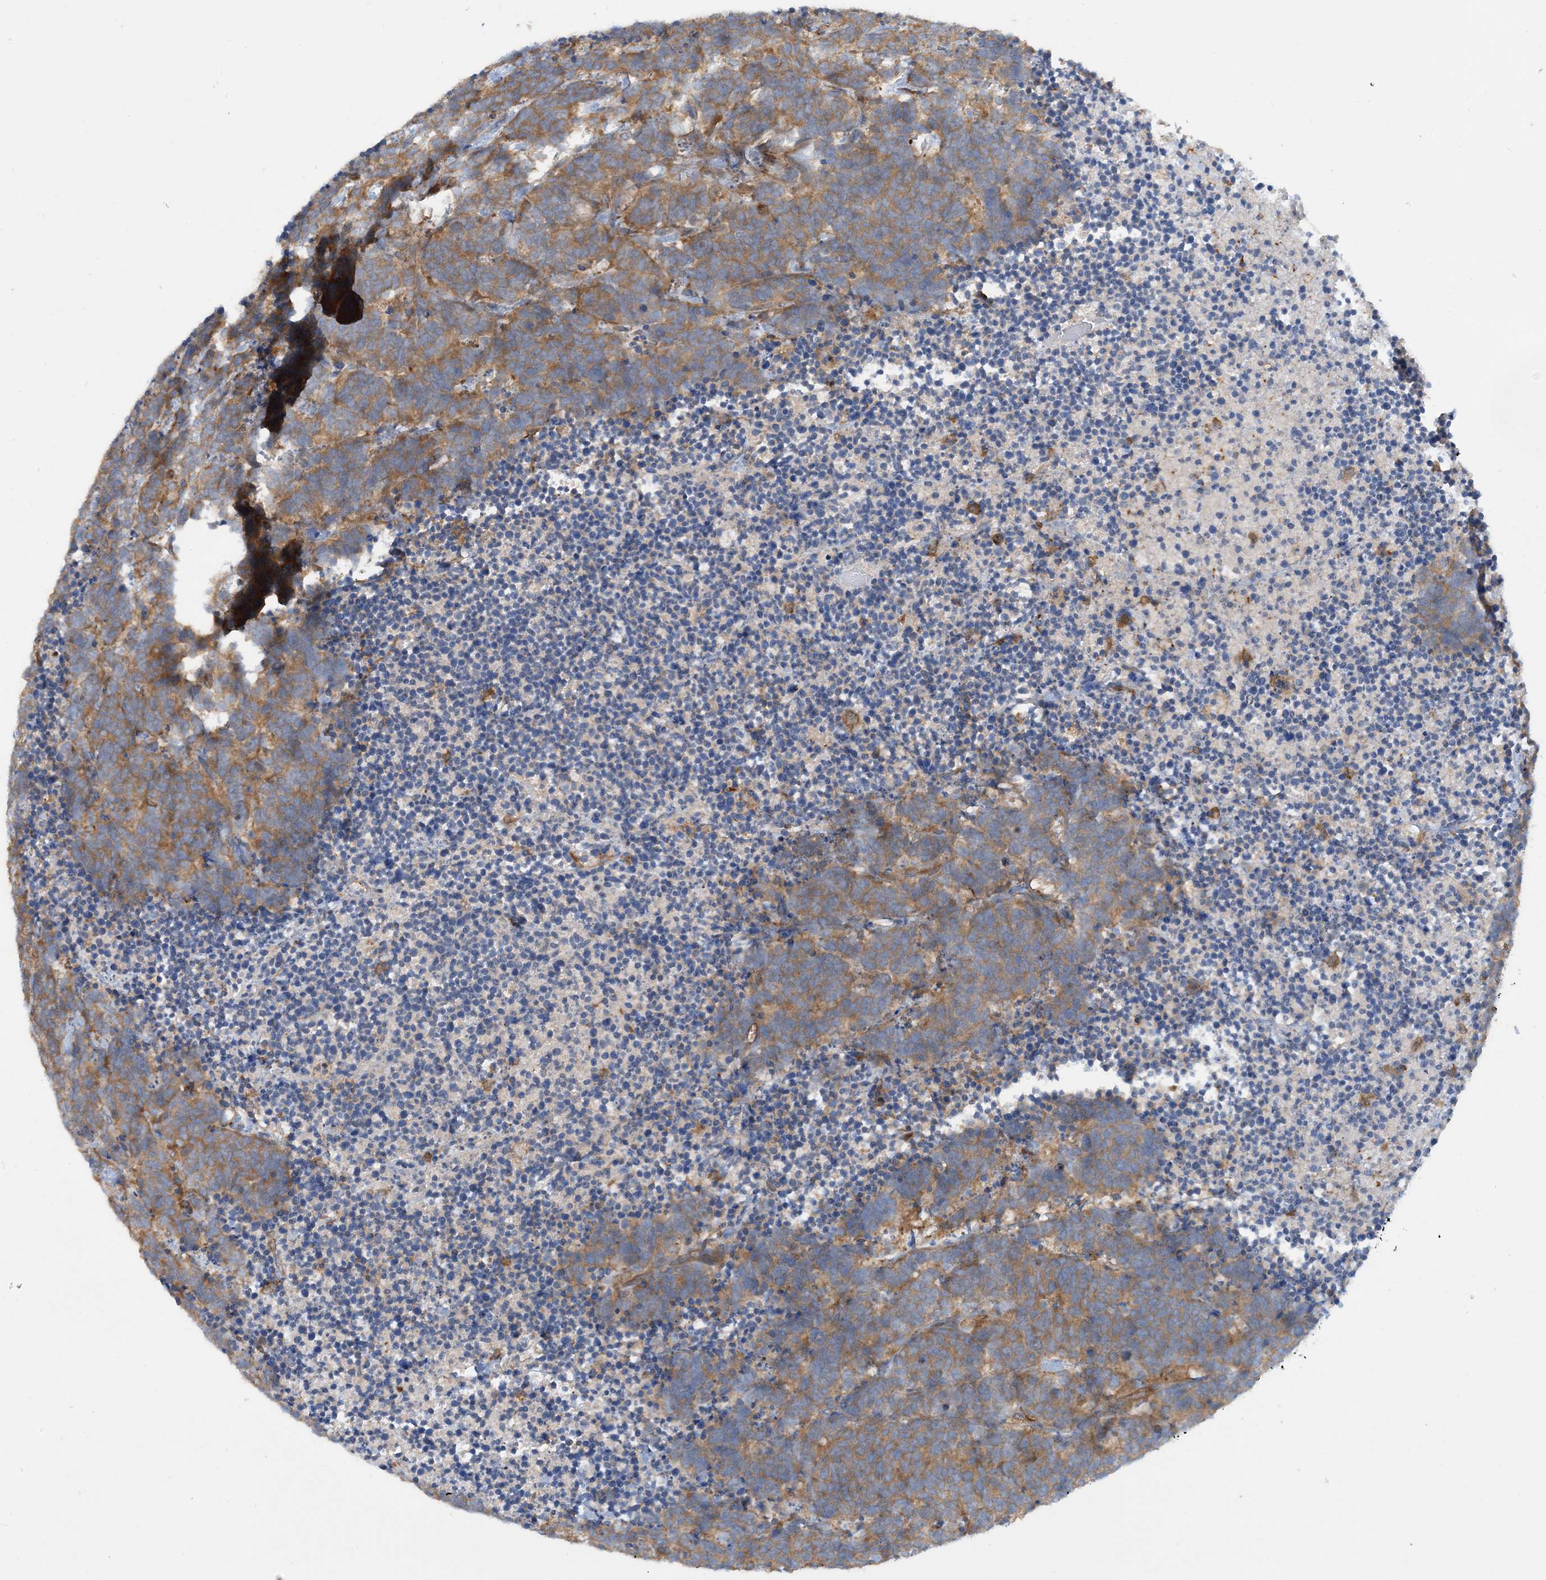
{"staining": {"intensity": "moderate", "quantity": ">75%", "location": "cytoplasmic/membranous"}, "tissue": "carcinoid", "cell_type": "Tumor cells", "image_type": "cancer", "snomed": [{"axis": "morphology", "description": "Carcinoma, NOS"}, {"axis": "morphology", "description": "Carcinoid, malignant, NOS"}, {"axis": "topography", "description": "Urinary bladder"}], "caption": "Brown immunohistochemical staining in carcinoid displays moderate cytoplasmic/membranous staining in approximately >75% of tumor cells.", "gene": "SFMBT2", "patient": {"sex": "male", "age": 57}}